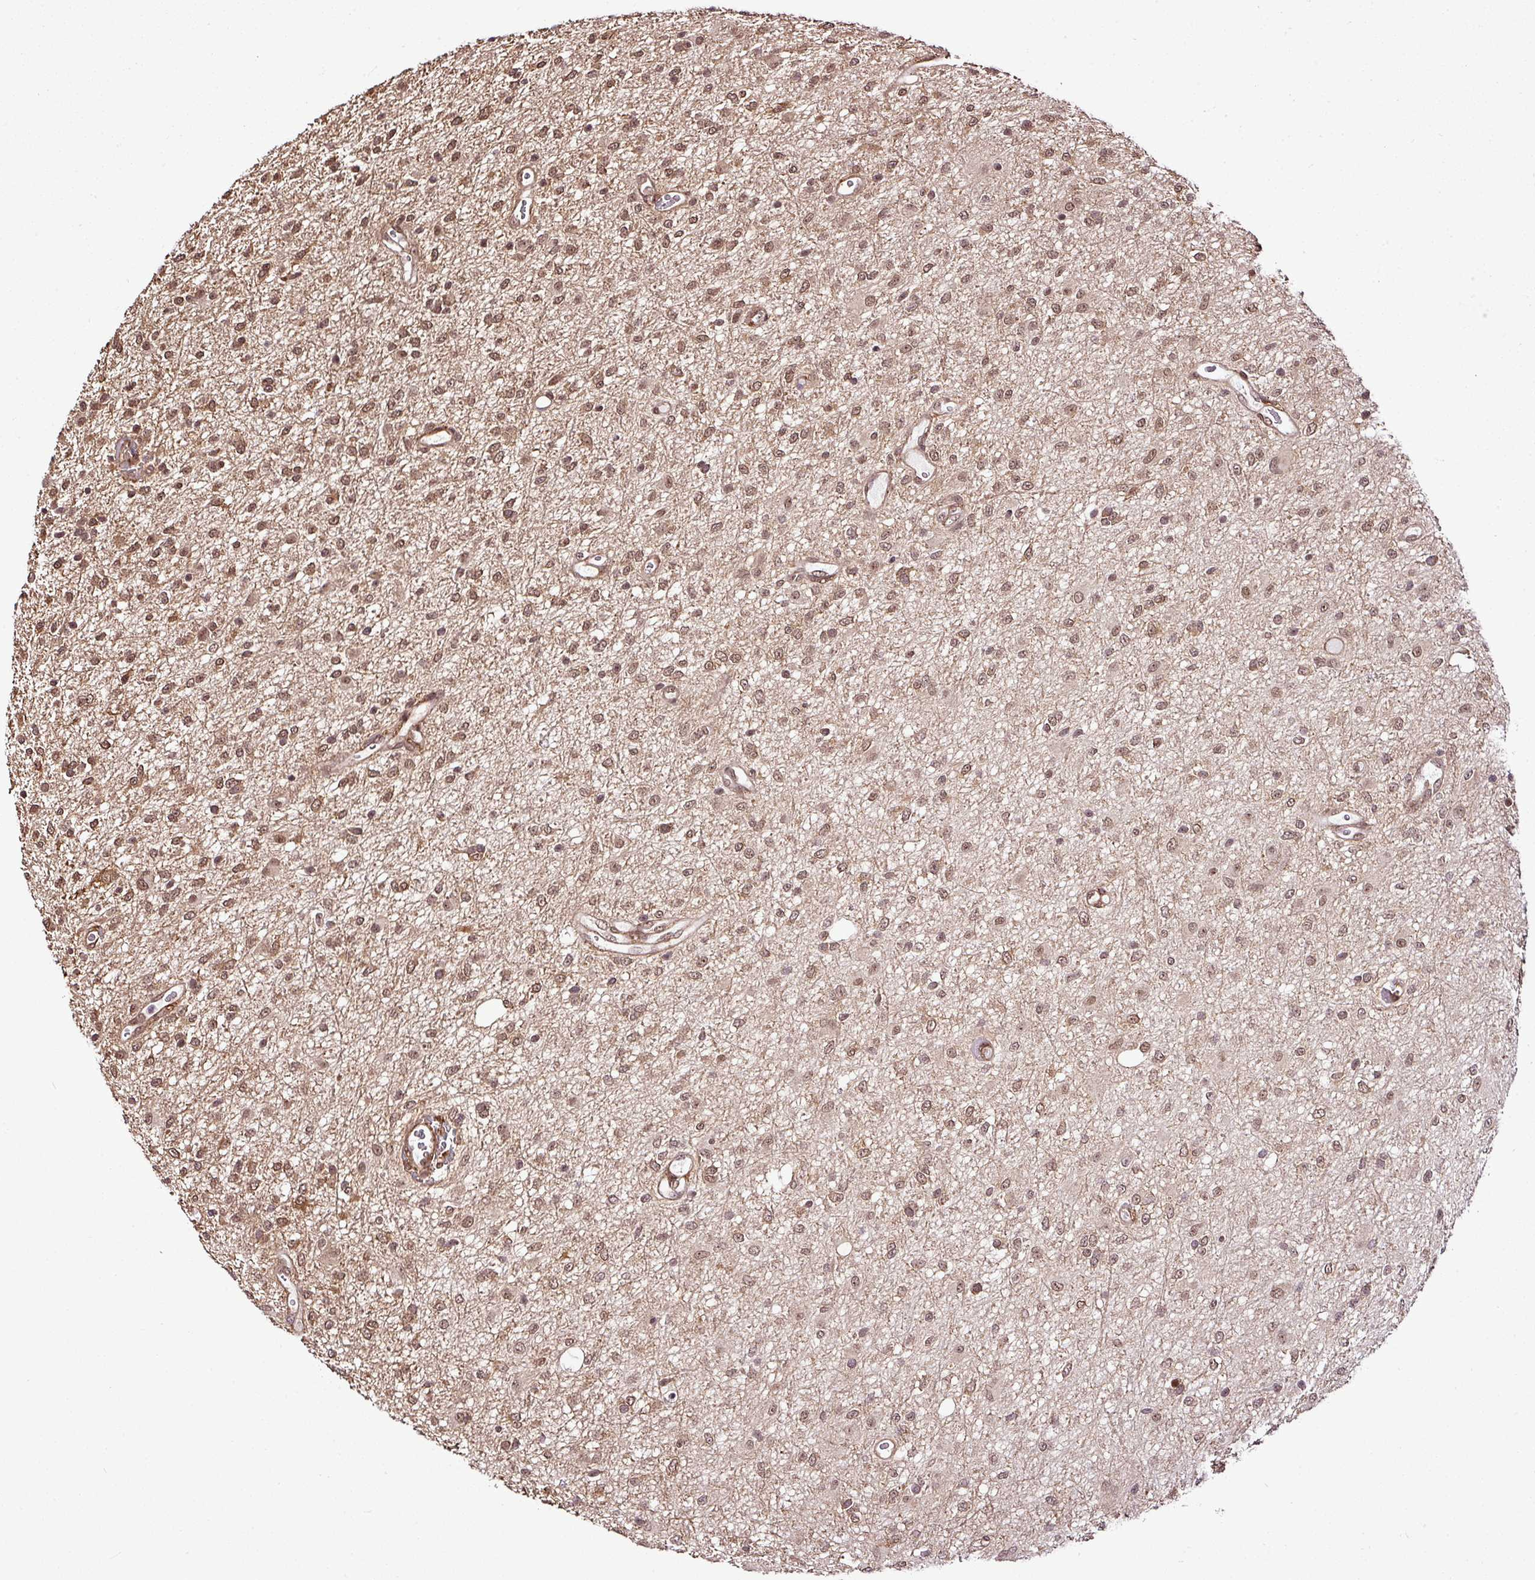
{"staining": {"intensity": "moderate", "quantity": ">75%", "location": "nuclear"}, "tissue": "glioma", "cell_type": "Tumor cells", "image_type": "cancer", "snomed": [{"axis": "morphology", "description": "Glioma, malignant, Low grade"}, {"axis": "topography", "description": "Cerebellum"}], "caption": "Moderate nuclear expression is seen in about >75% of tumor cells in malignant glioma (low-grade).", "gene": "FAM153A", "patient": {"sex": "female", "age": 5}}